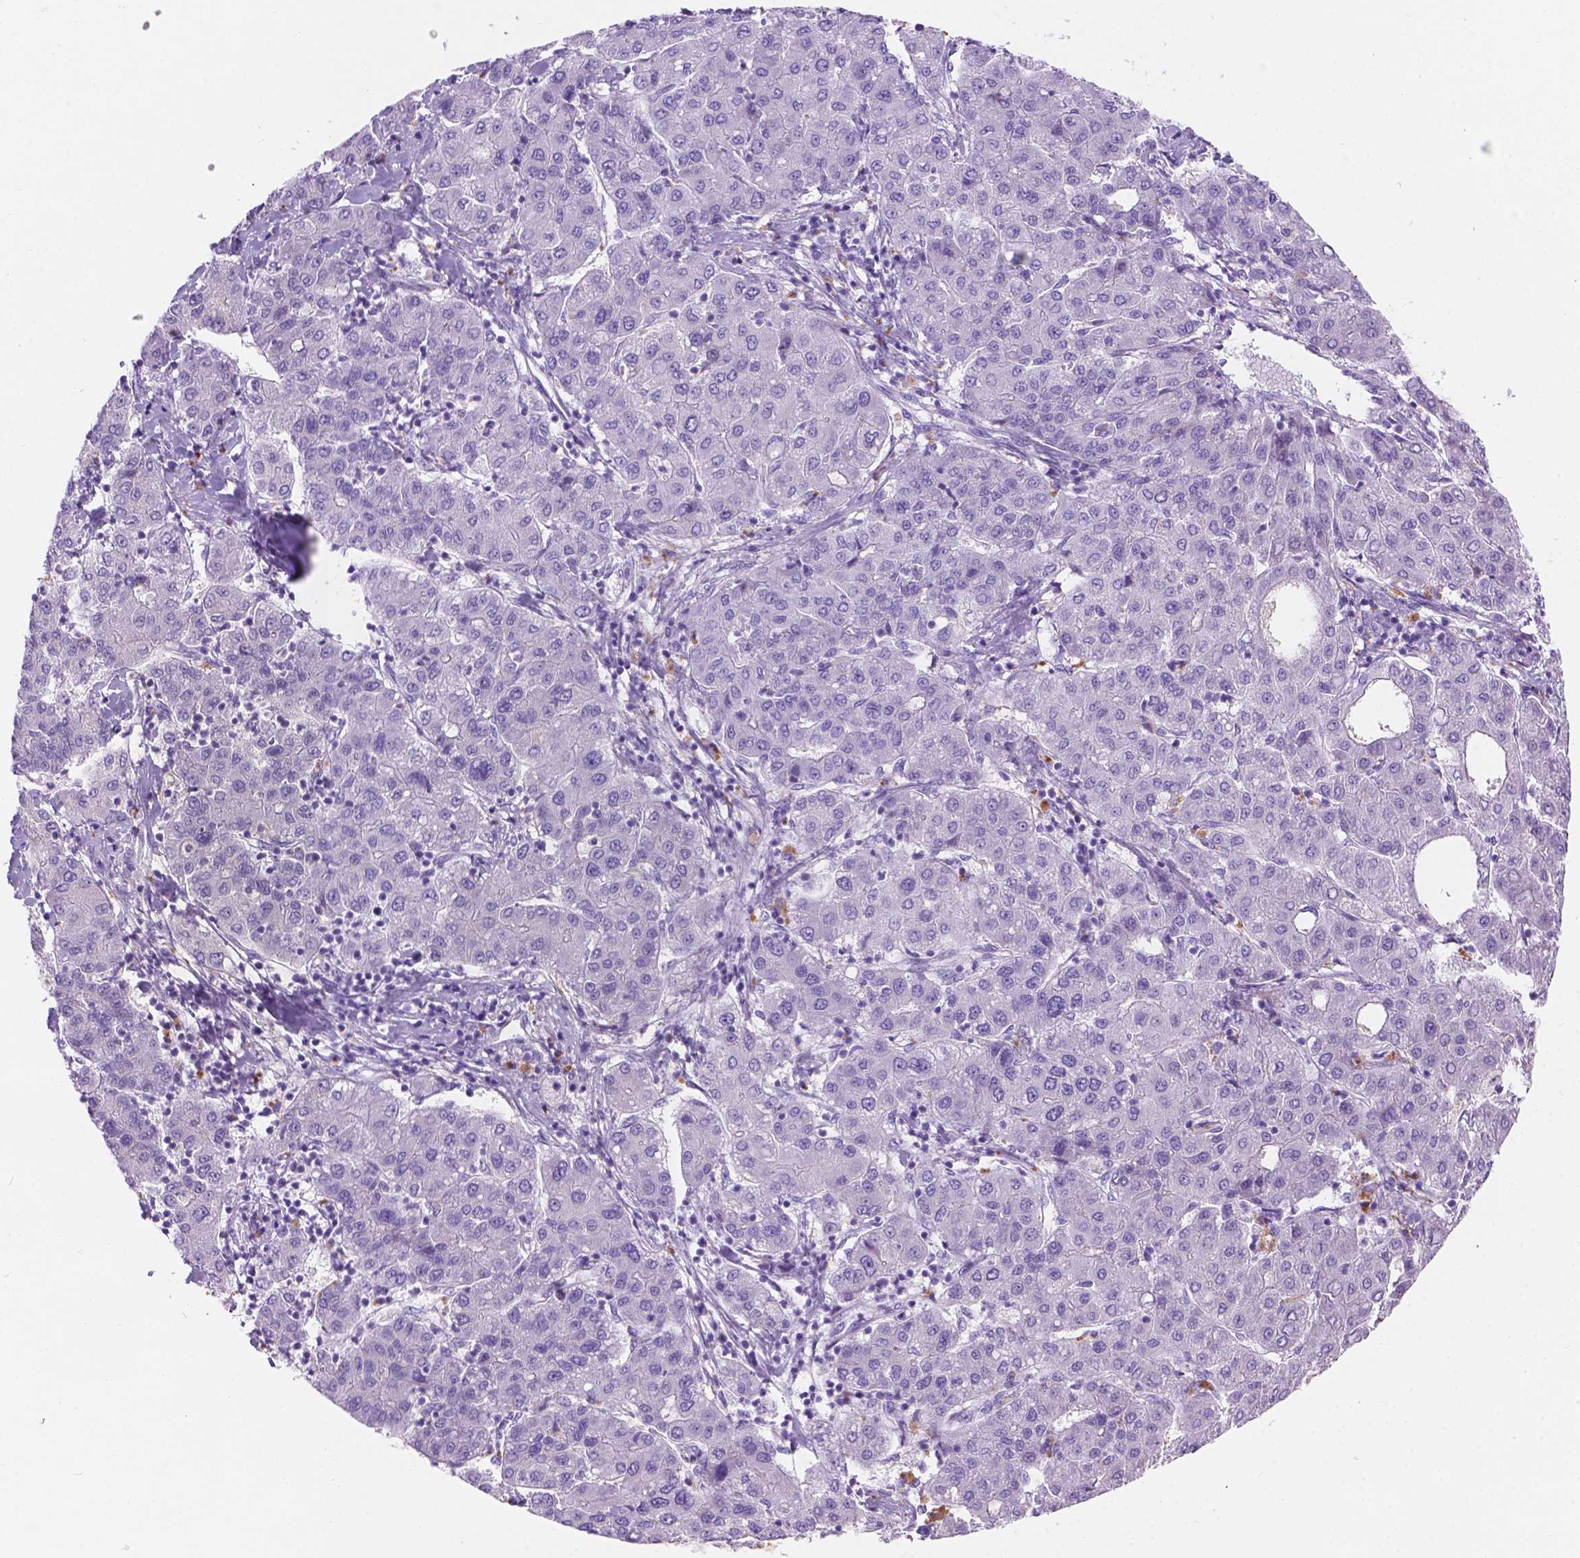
{"staining": {"intensity": "negative", "quantity": "none", "location": "none"}, "tissue": "liver cancer", "cell_type": "Tumor cells", "image_type": "cancer", "snomed": [{"axis": "morphology", "description": "Carcinoma, Hepatocellular, NOS"}, {"axis": "topography", "description": "Liver"}], "caption": "High magnification brightfield microscopy of liver cancer stained with DAB (3,3'-diaminobenzidine) (brown) and counterstained with hematoxylin (blue): tumor cells show no significant staining. (IHC, brightfield microscopy, high magnification).", "gene": "DMWD", "patient": {"sex": "male", "age": 65}}